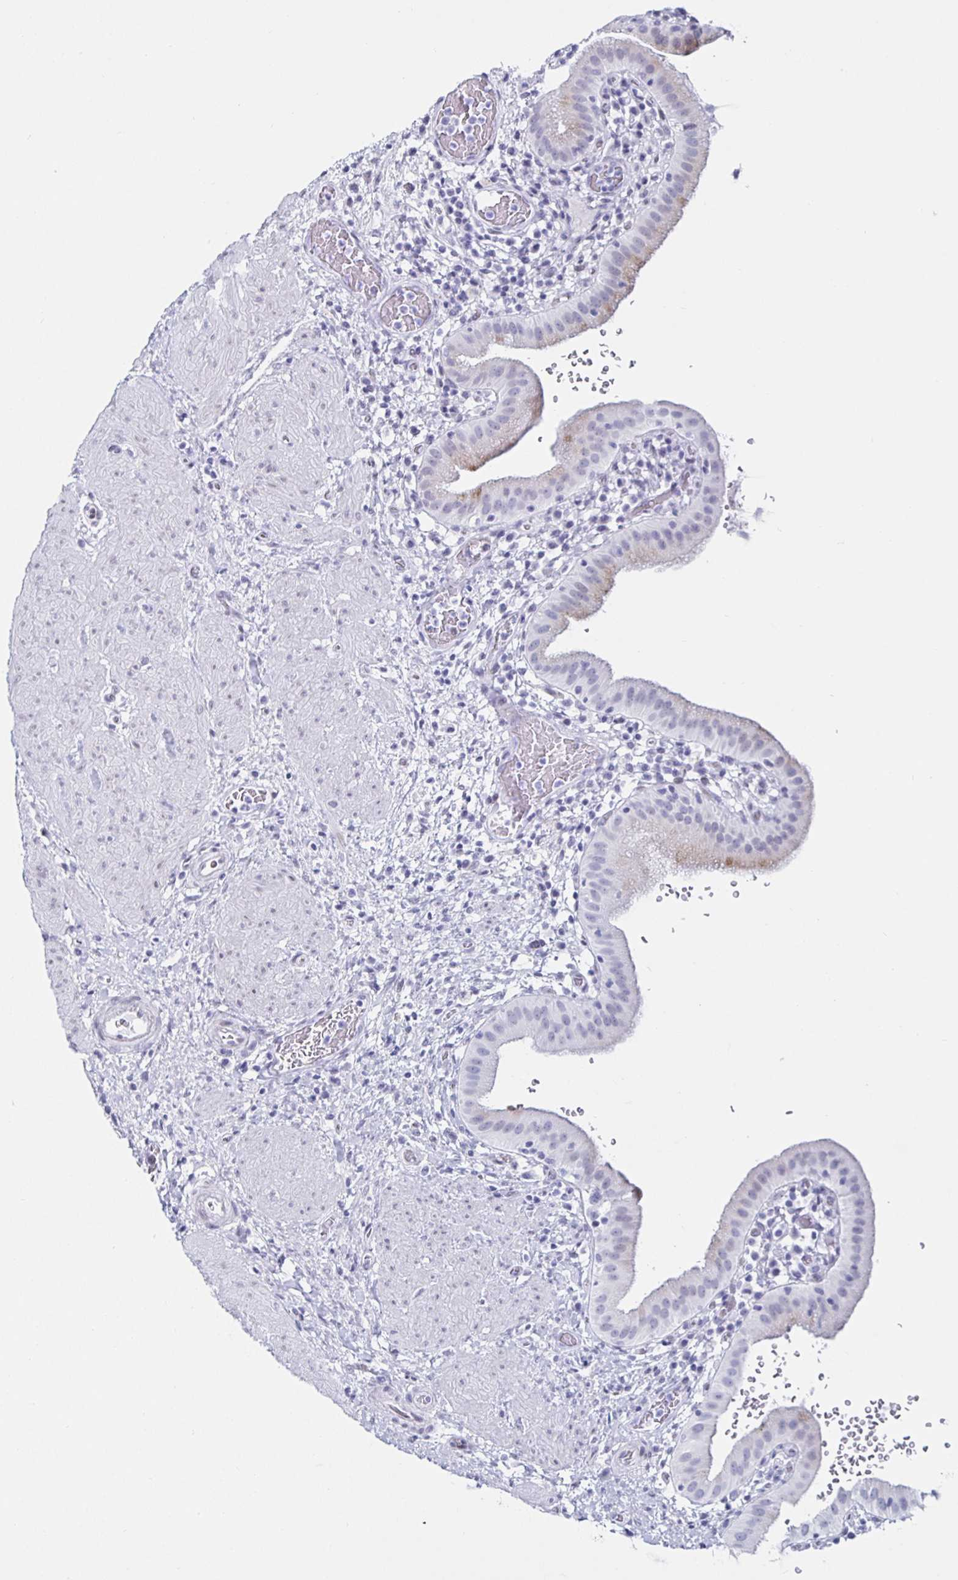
{"staining": {"intensity": "negative", "quantity": "none", "location": "none"}, "tissue": "gallbladder", "cell_type": "Glandular cells", "image_type": "normal", "snomed": [{"axis": "morphology", "description": "Normal tissue, NOS"}, {"axis": "topography", "description": "Gallbladder"}], "caption": "DAB immunohistochemical staining of unremarkable gallbladder exhibits no significant staining in glandular cells. (IHC, brightfield microscopy, high magnification).", "gene": "KRT4", "patient": {"sex": "male", "age": 26}}